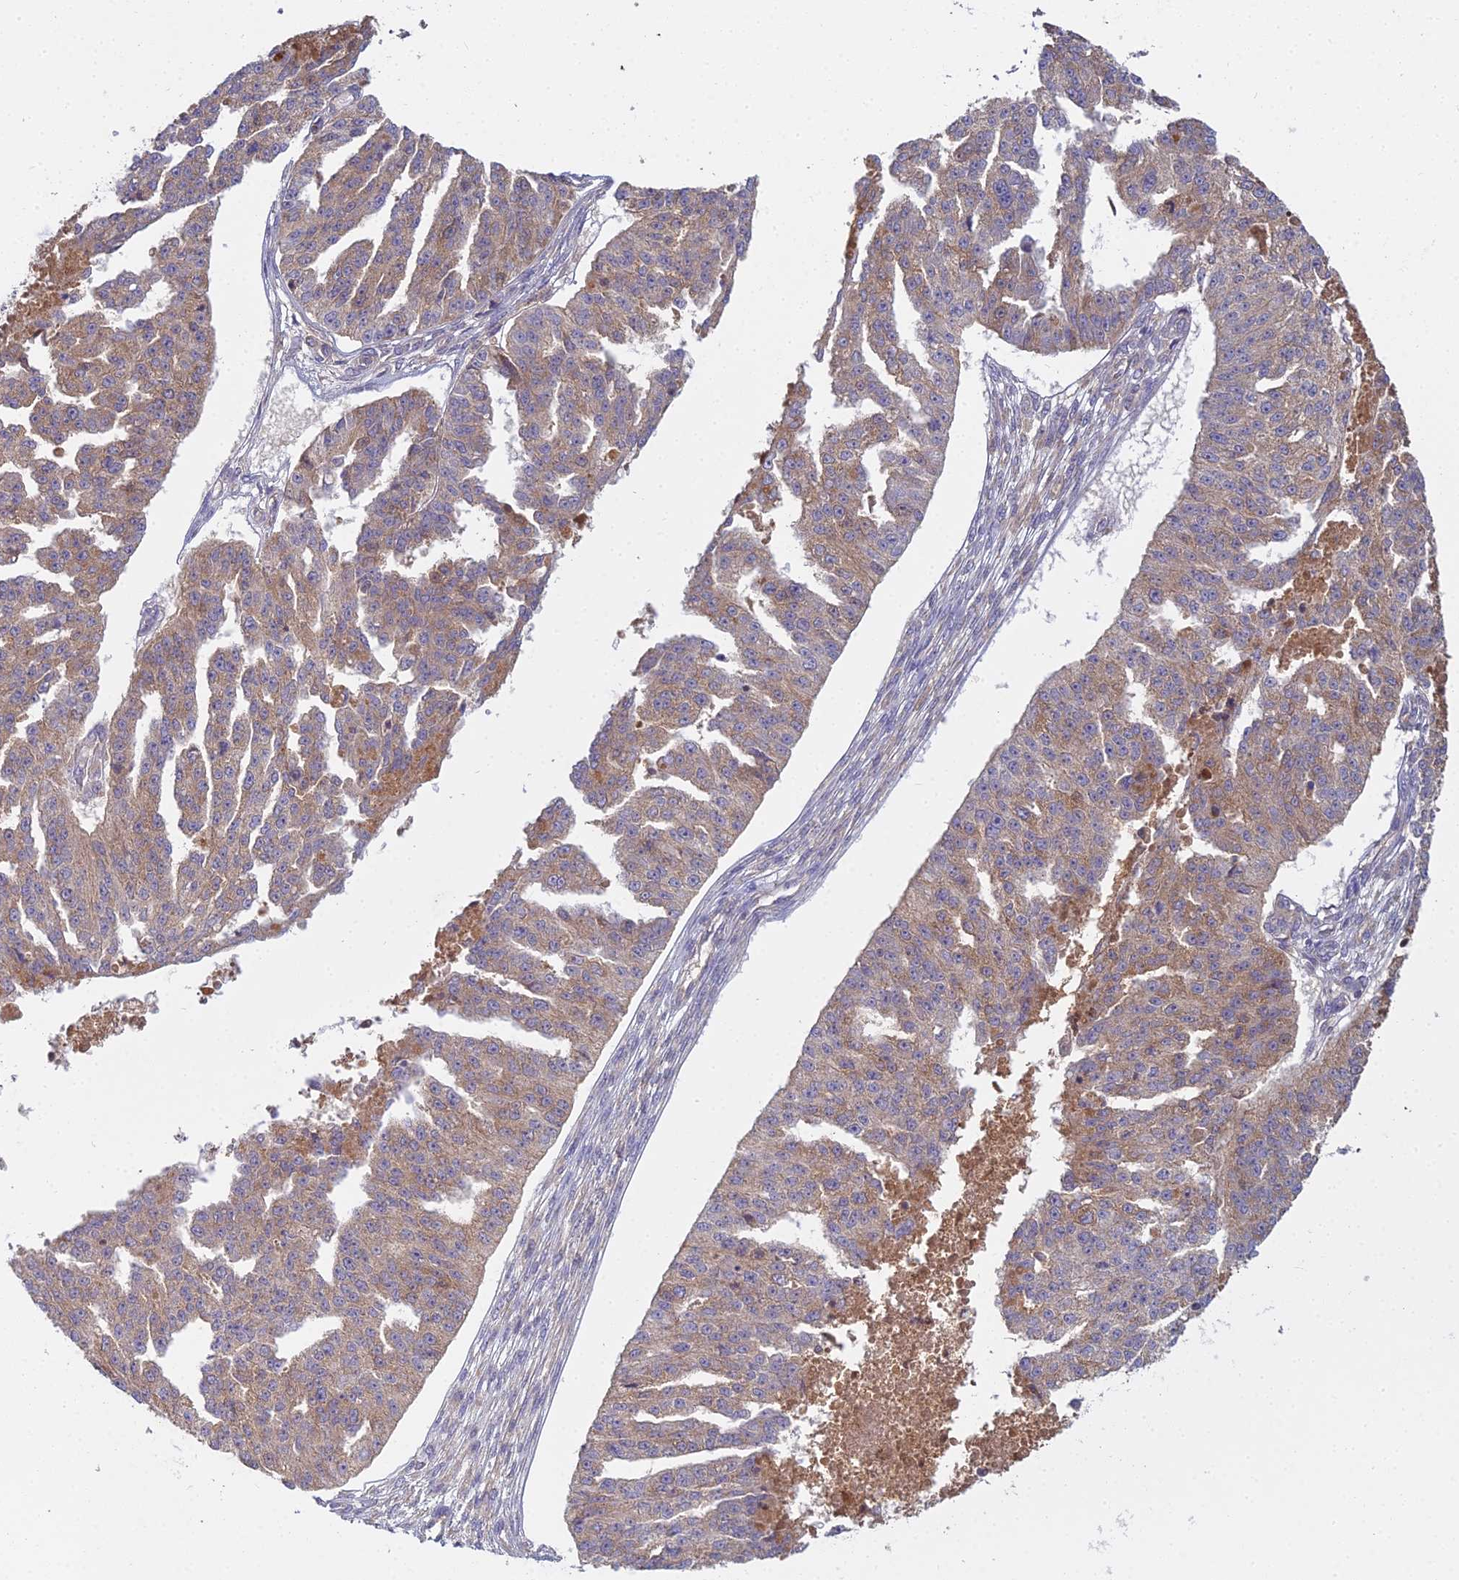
{"staining": {"intensity": "moderate", "quantity": ">75%", "location": "cytoplasmic/membranous"}, "tissue": "ovarian cancer", "cell_type": "Tumor cells", "image_type": "cancer", "snomed": [{"axis": "morphology", "description": "Cystadenocarcinoma, serous, NOS"}, {"axis": "topography", "description": "Ovary"}], "caption": "An immunohistochemistry (IHC) micrograph of neoplastic tissue is shown. Protein staining in brown shows moderate cytoplasmic/membranous positivity in serous cystadenocarcinoma (ovarian) within tumor cells.", "gene": "CCDC167", "patient": {"sex": "female", "age": 58}}